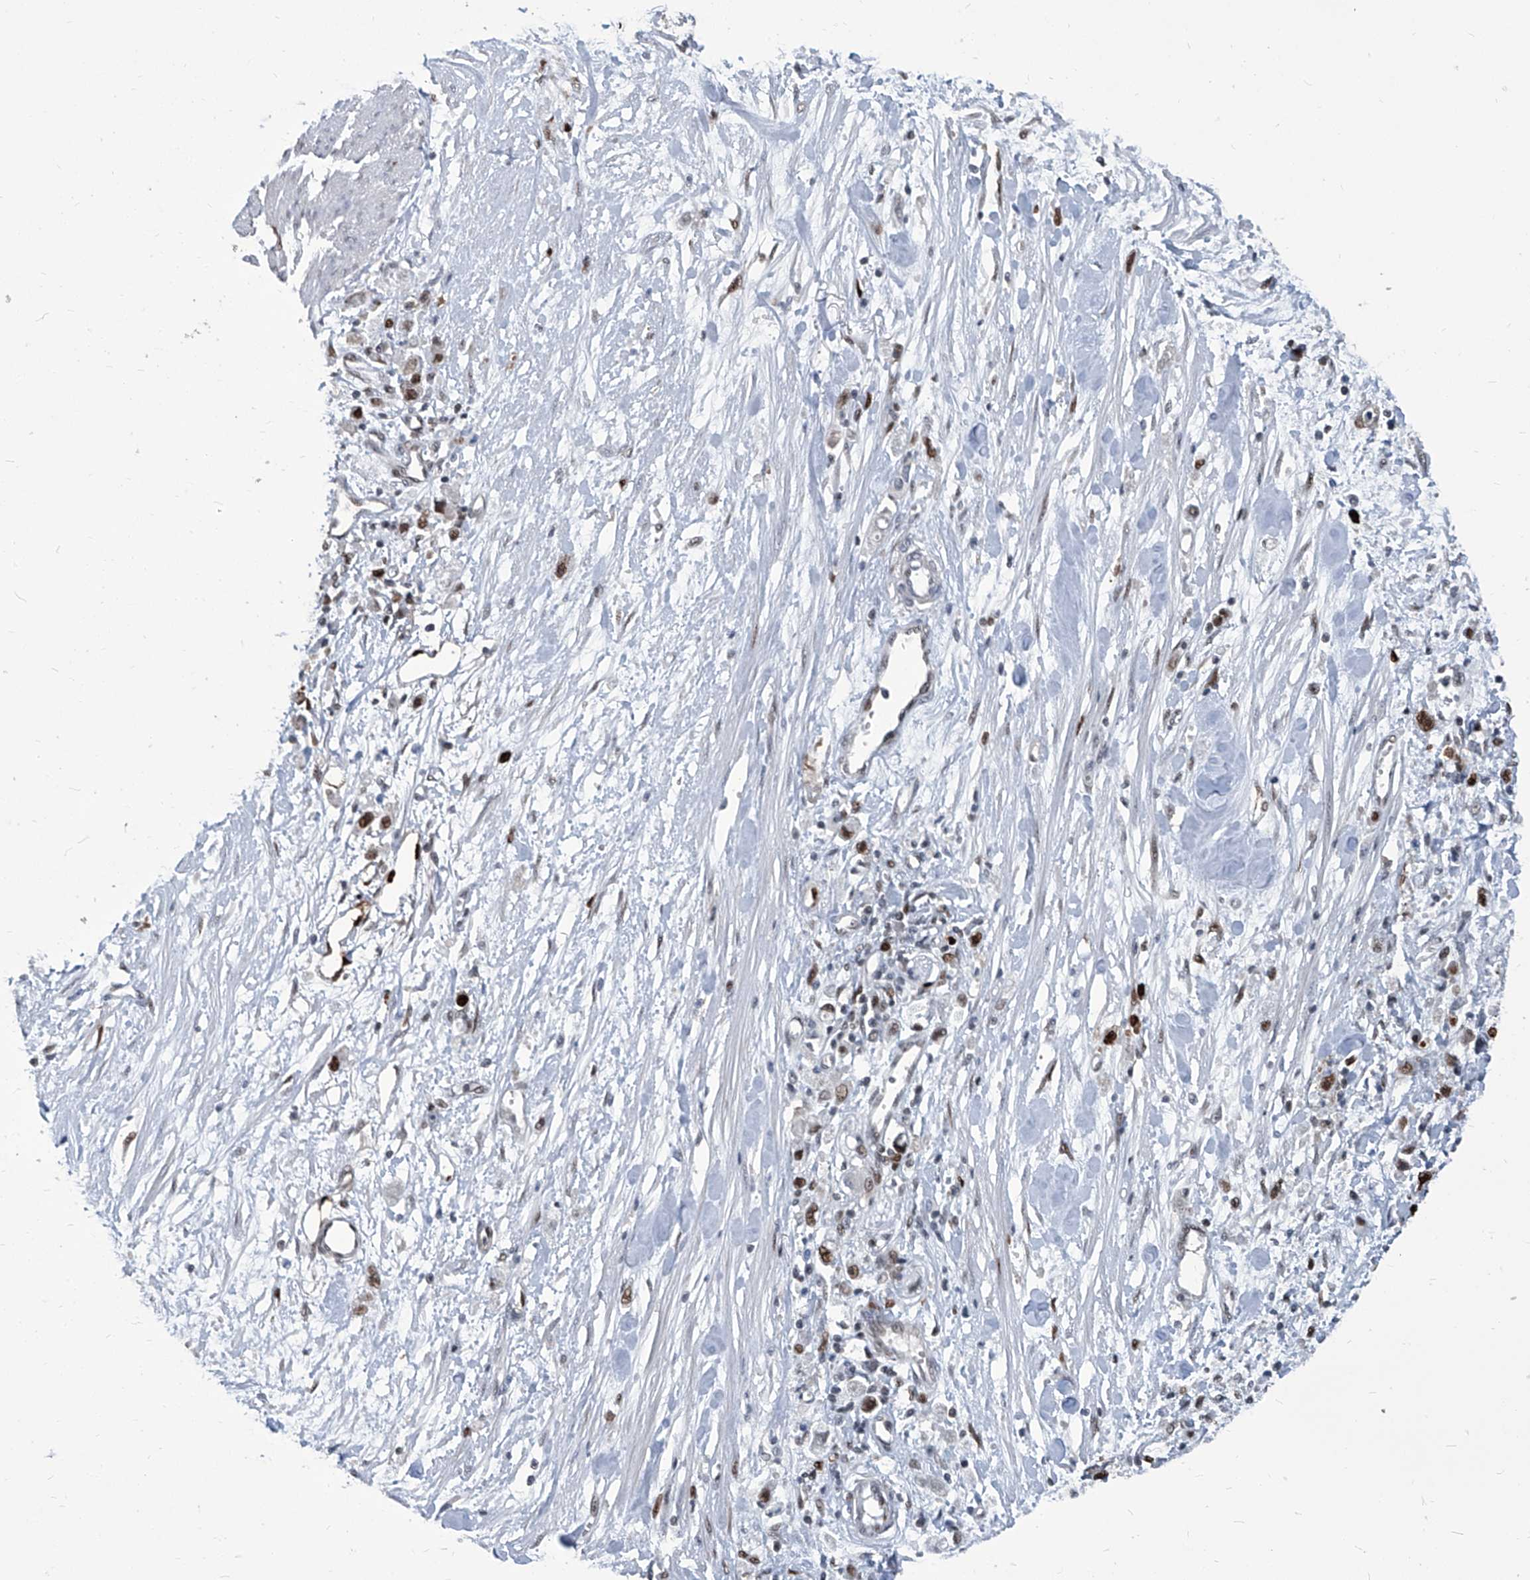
{"staining": {"intensity": "strong", "quantity": "25%-75%", "location": "nuclear"}, "tissue": "stomach cancer", "cell_type": "Tumor cells", "image_type": "cancer", "snomed": [{"axis": "morphology", "description": "Adenocarcinoma, NOS"}, {"axis": "topography", "description": "Stomach"}], "caption": "Stomach cancer (adenocarcinoma) tissue exhibits strong nuclear staining in approximately 25%-75% of tumor cells", "gene": "PCNA", "patient": {"sex": "female", "age": 59}}